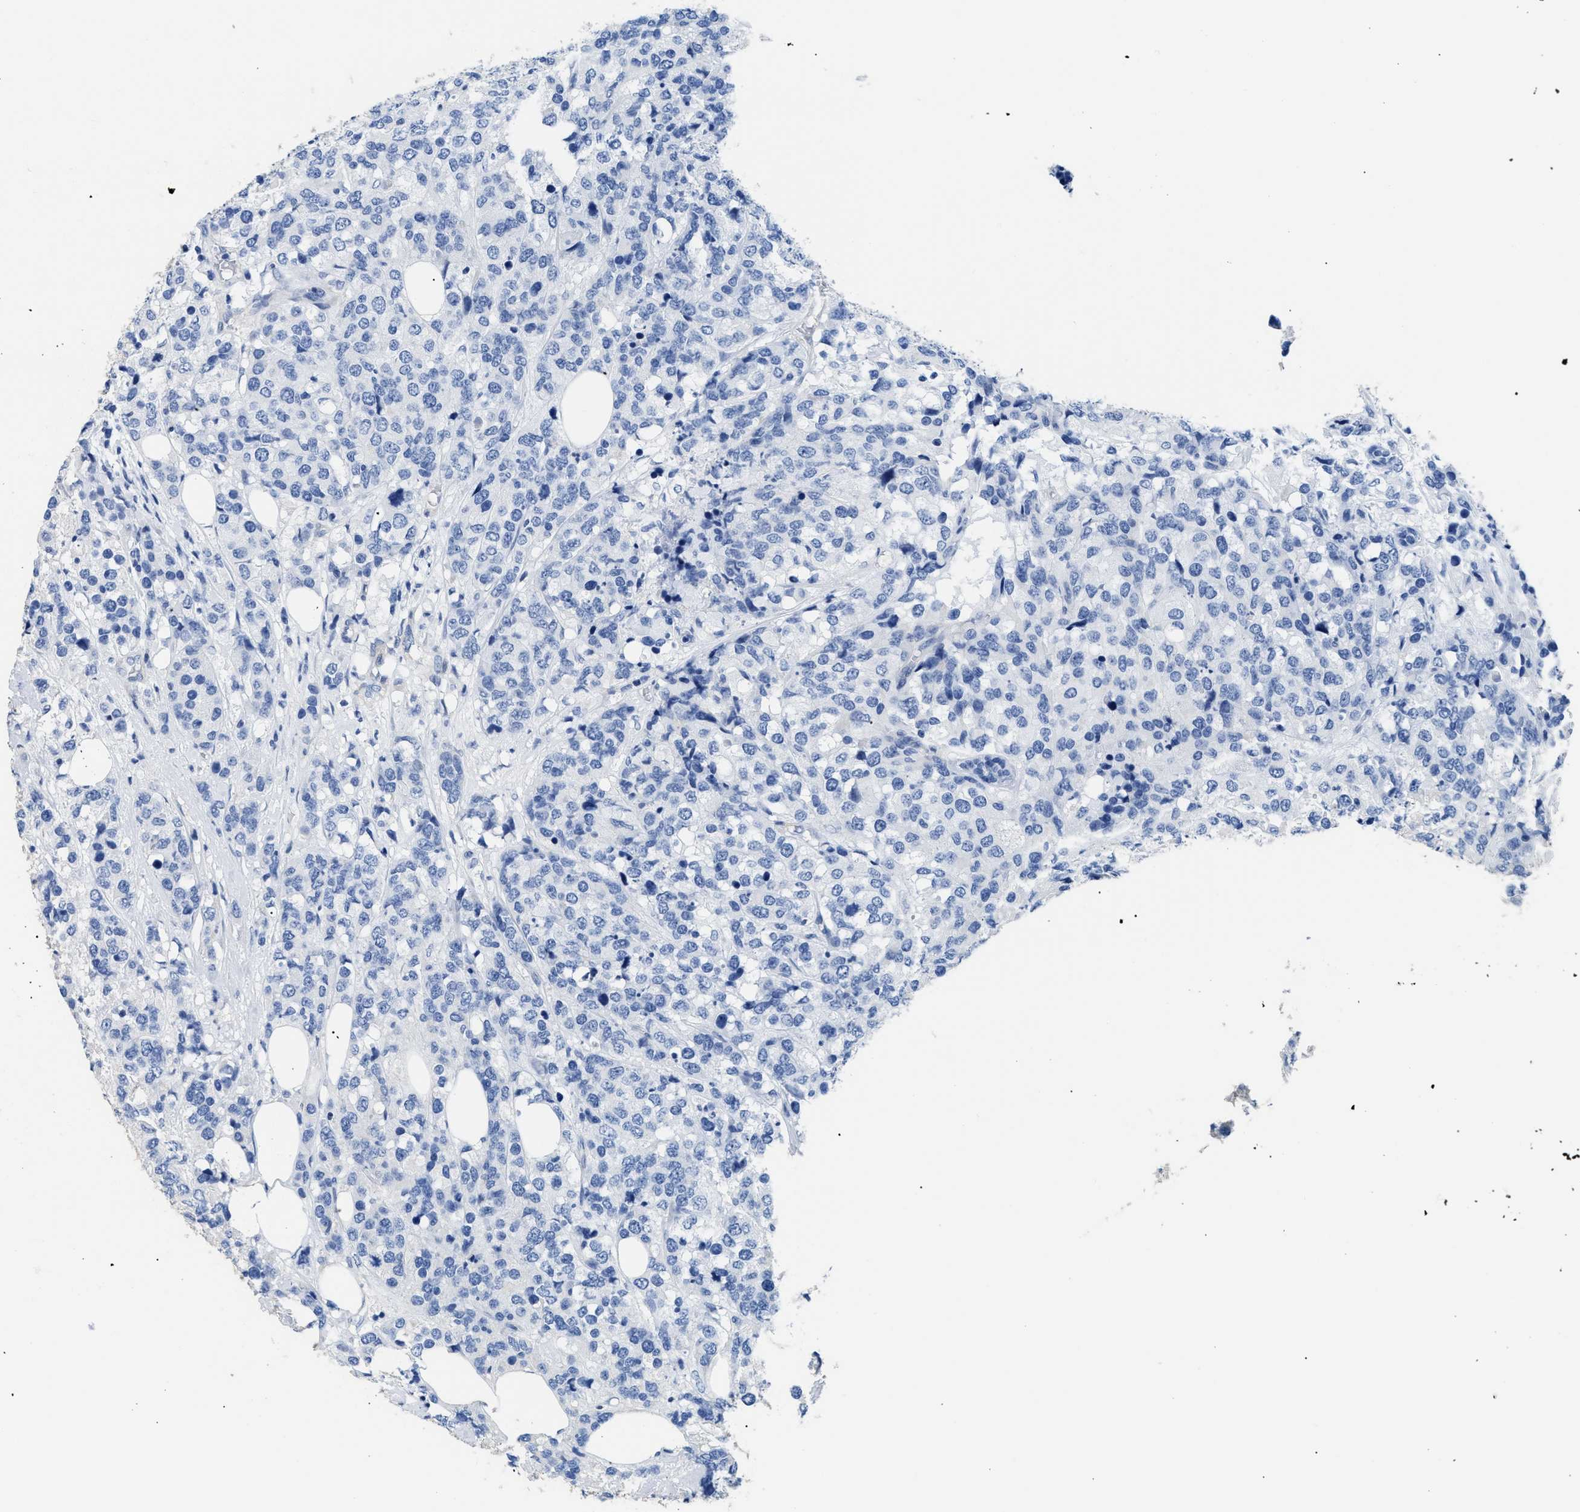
{"staining": {"intensity": "negative", "quantity": "none", "location": "none"}, "tissue": "breast cancer", "cell_type": "Tumor cells", "image_type": "cancer", "snomed": [{"axis": "morphology", "description": "Lobular carcinoma"}, {"axis": "topography", "description": "Breast"}], "caption": "Immunohistochemical staining of breast lobular carcinoma shows no significant expression in tumor cells.", "gene": "DLC1", "patient": {"sex": "female", "age": 59}}